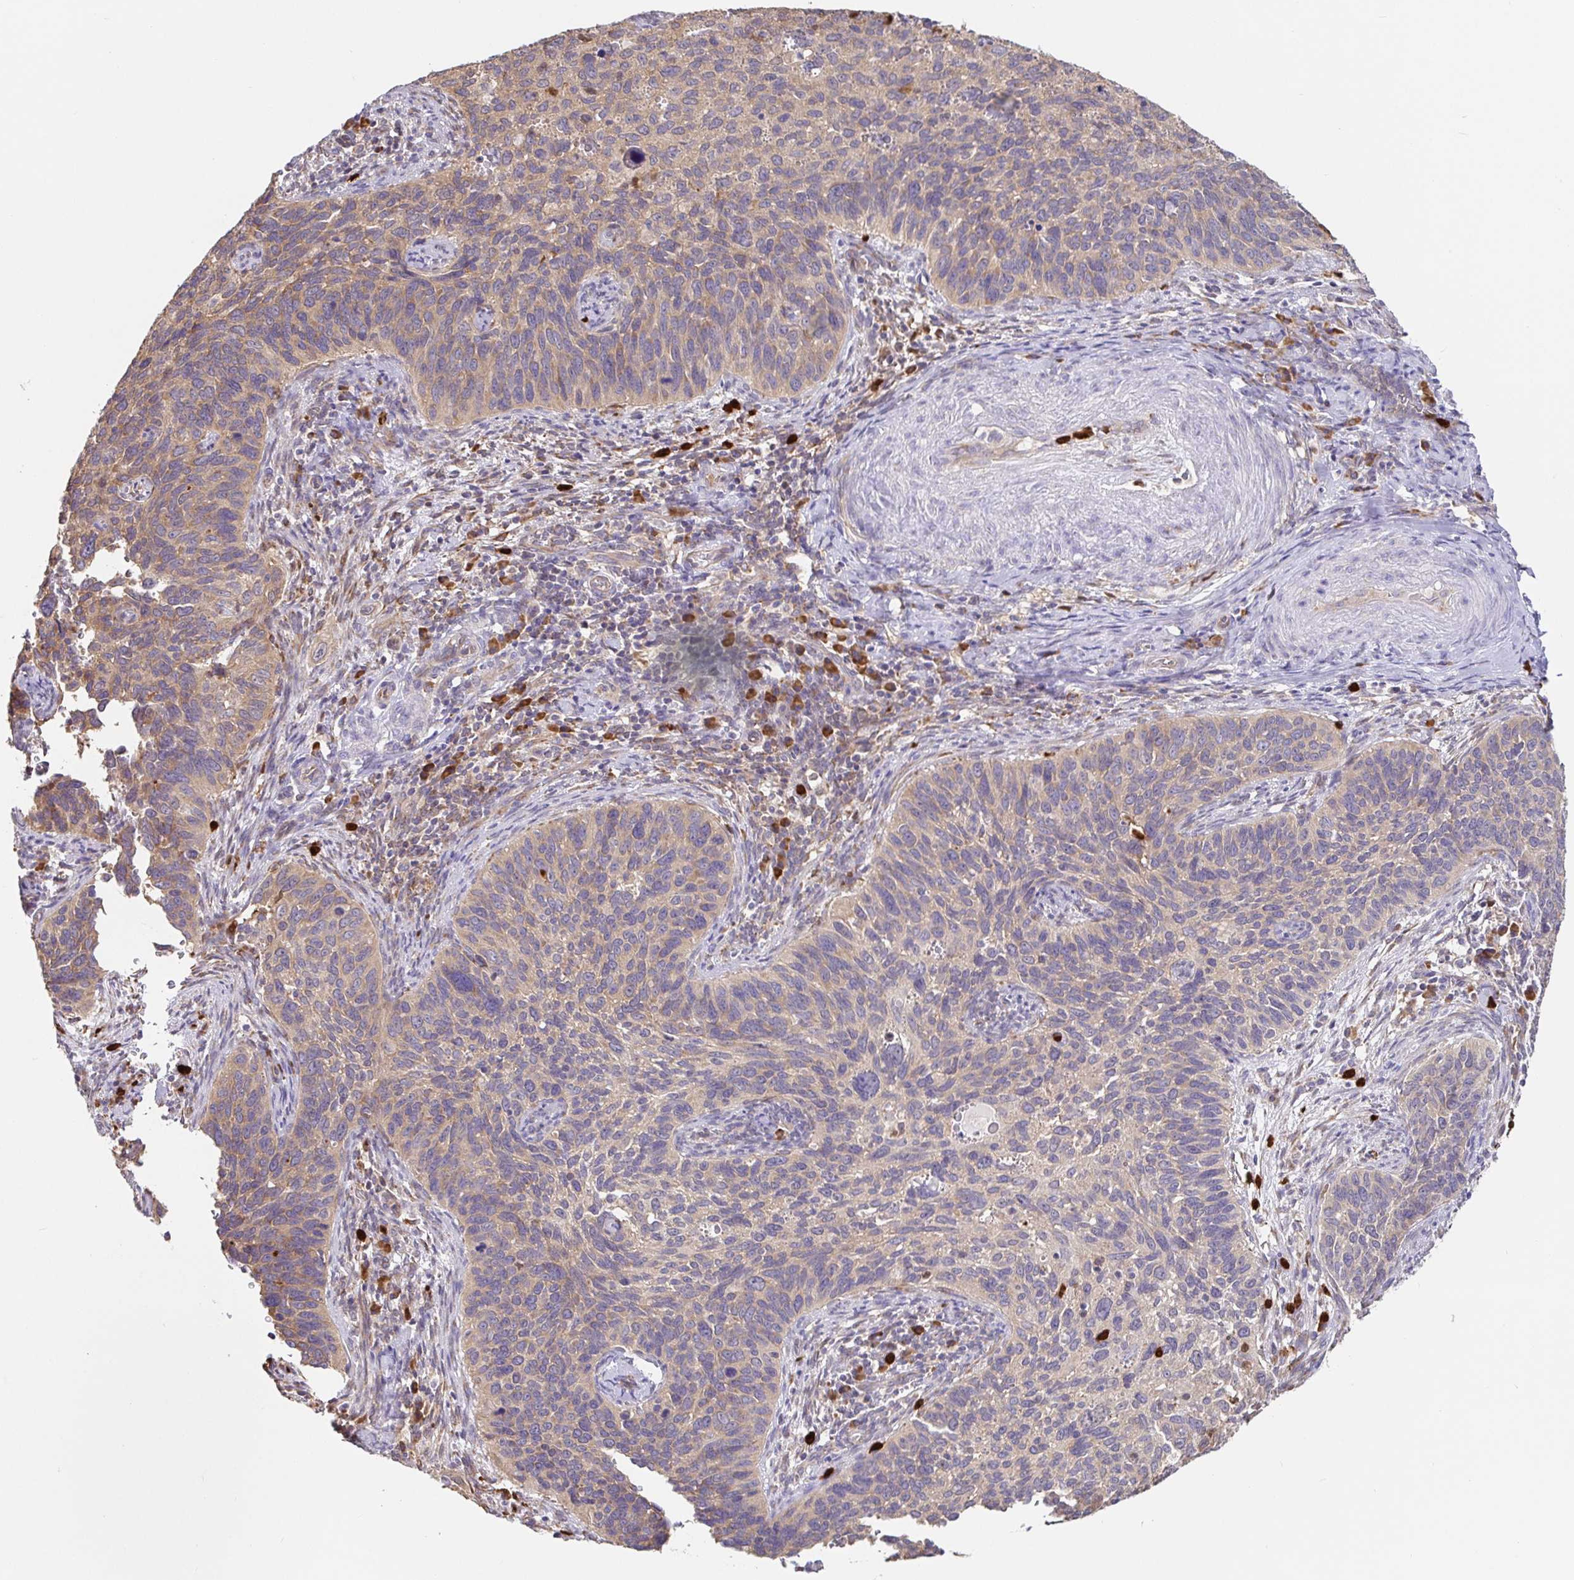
{"staining": {"intensity": "weak", "quantity": "25%-75%", "location": "cytoplasmic/membranous"}, "tissue": "cervical cancer", "cell_type": "Tumor cells", "image_type": "cancer", "snomed": [{"axis": "morphology", "description": "Squamous cell carcinoma, NOS"}, {"axis": "topography", "description": "Cervix"}], "caption": "Immunohistochemical staining of human cervical squamous cell carcinoma demonstrates weak cytoplasmic/membranous protein positivity in about 25%-75% of tumor cells.", "gene": "PDPK1", "patient": {"sex": "female", "age": 51}}